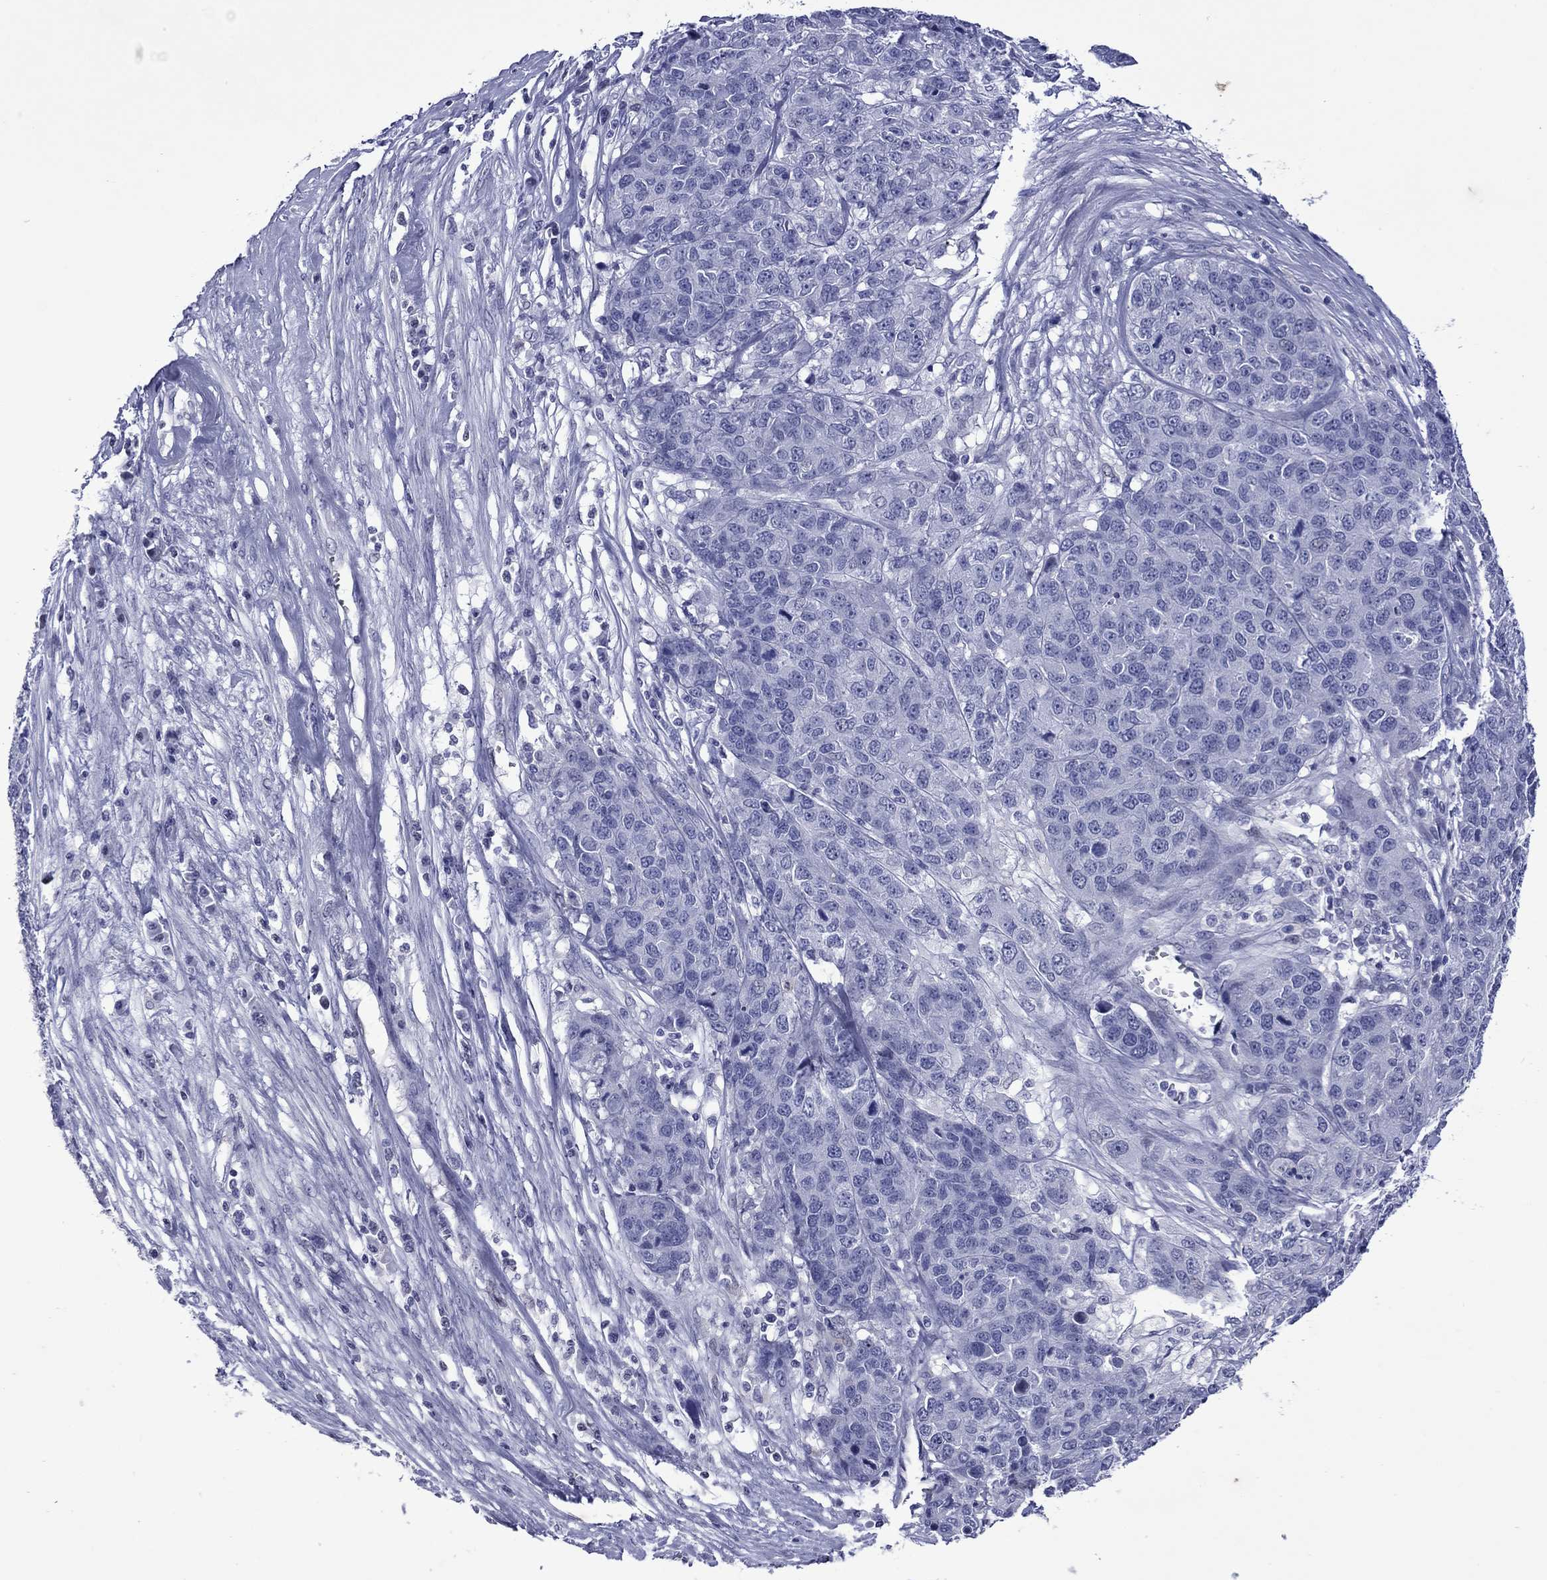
{"staining": {"intensity": "negative", "quantity": "none", "location": "none"}, "tissue": "ovarian cancer", "cell_type": "Tumor cells", "image_type": "cancer", "snomed": [{"axis": "morphology", "description": "Cystadenocarcinoma, serous, NOS"}, {"axis": "topography", "description": "Ovary"}], "caption": "This is an IHC image of ovarian cancer. There is no staining in tumor cells.", "gene": "PIWIL1", "patient": {"sex": "female", "age": 87}}